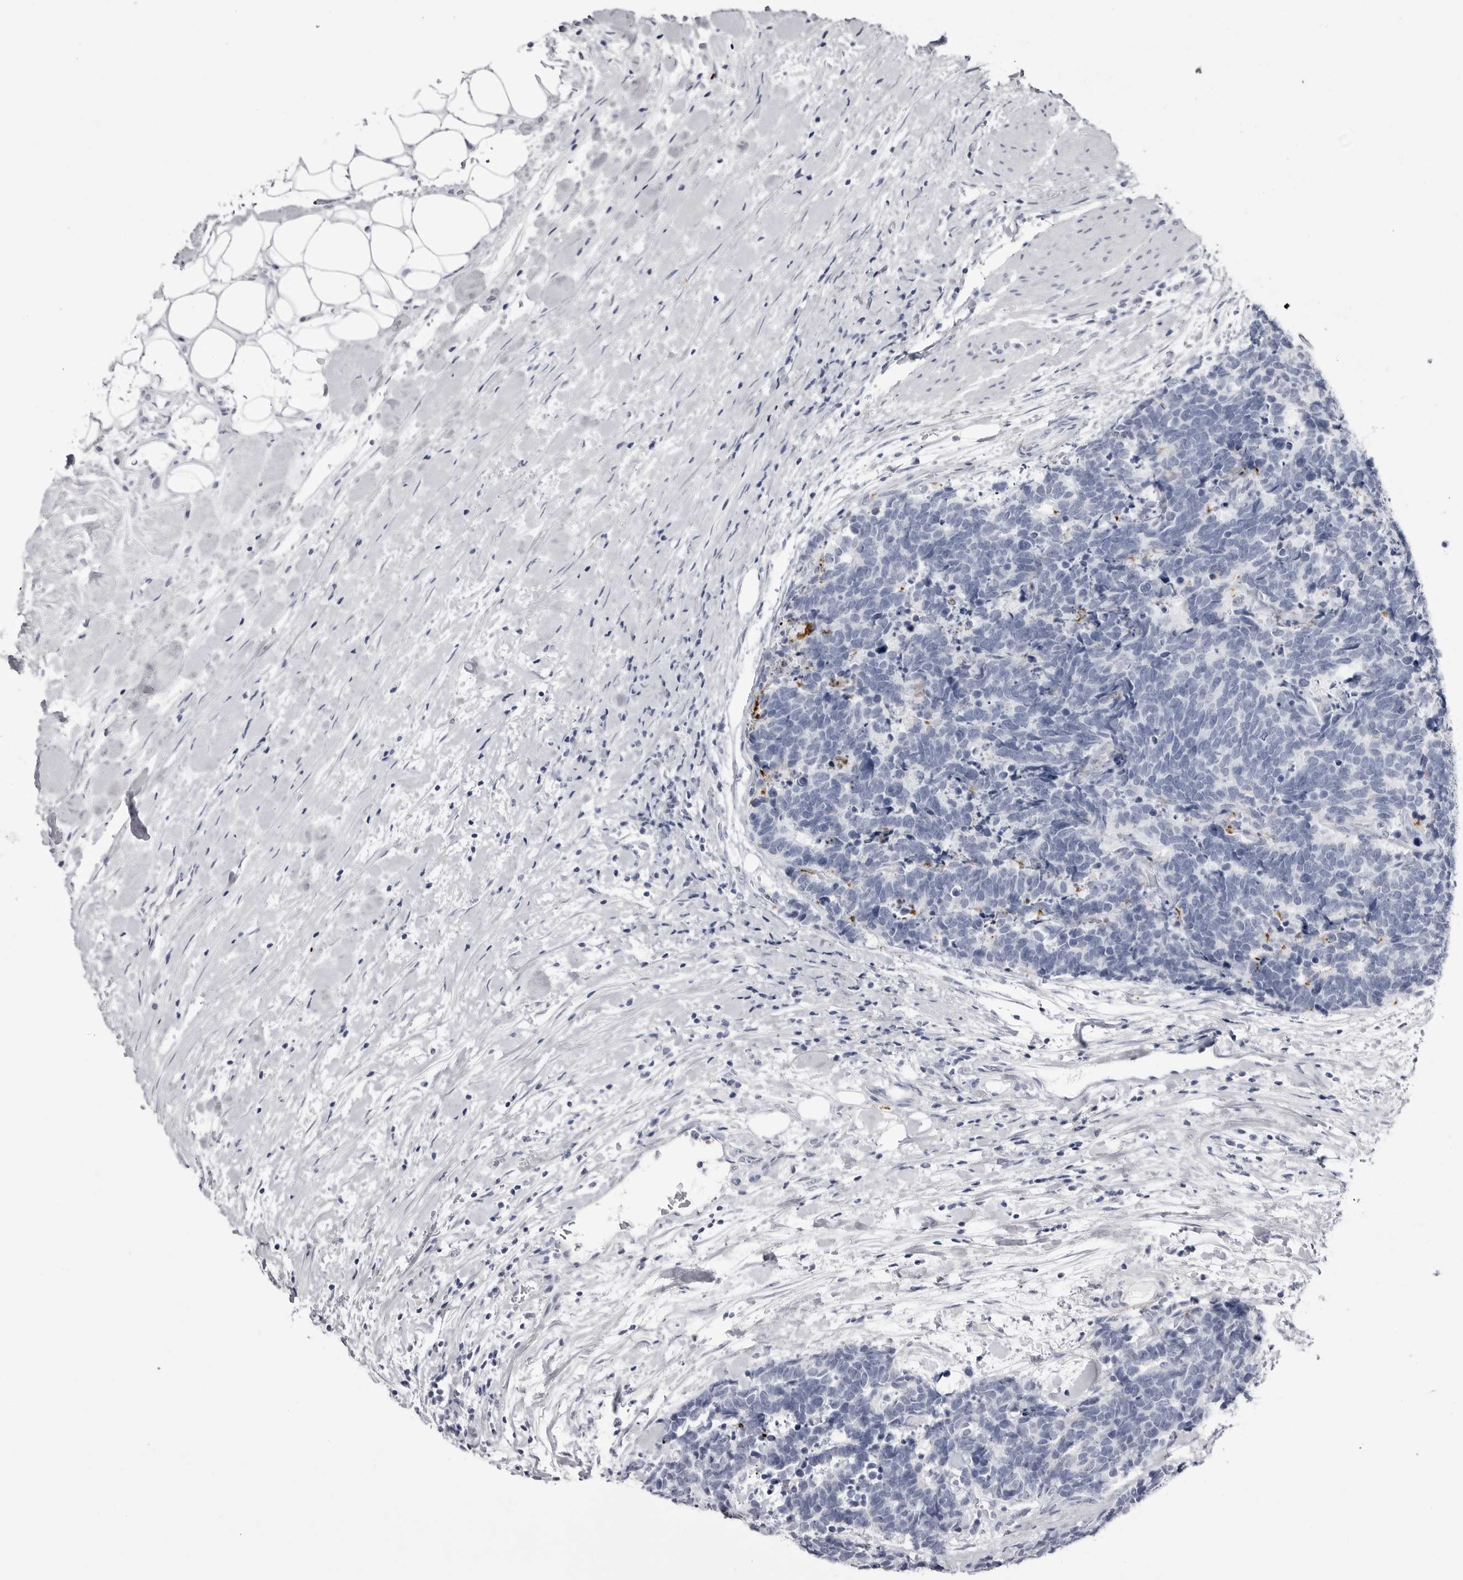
{"staining": {"intensity": "negative", "quantity": "none", "location": "none"}, "tissue": "carcinoid", "cell_type": "Tumor cells", "image_type": "cancer", "snomed": [{"axis": "morphology", "description": "Carcinoma, NOS"}, {"axis": "morphology", "description": "Carcinoid, malignant, NOS"}, {"axis": "topography", "description": "Urinary bladder"}], "caption": "The image shows no staining of tumor cells in carcinoid. Nuclei are stained in blue.", "gene": "COL26A1", "patient": {"sex": "male", "age": 57}}